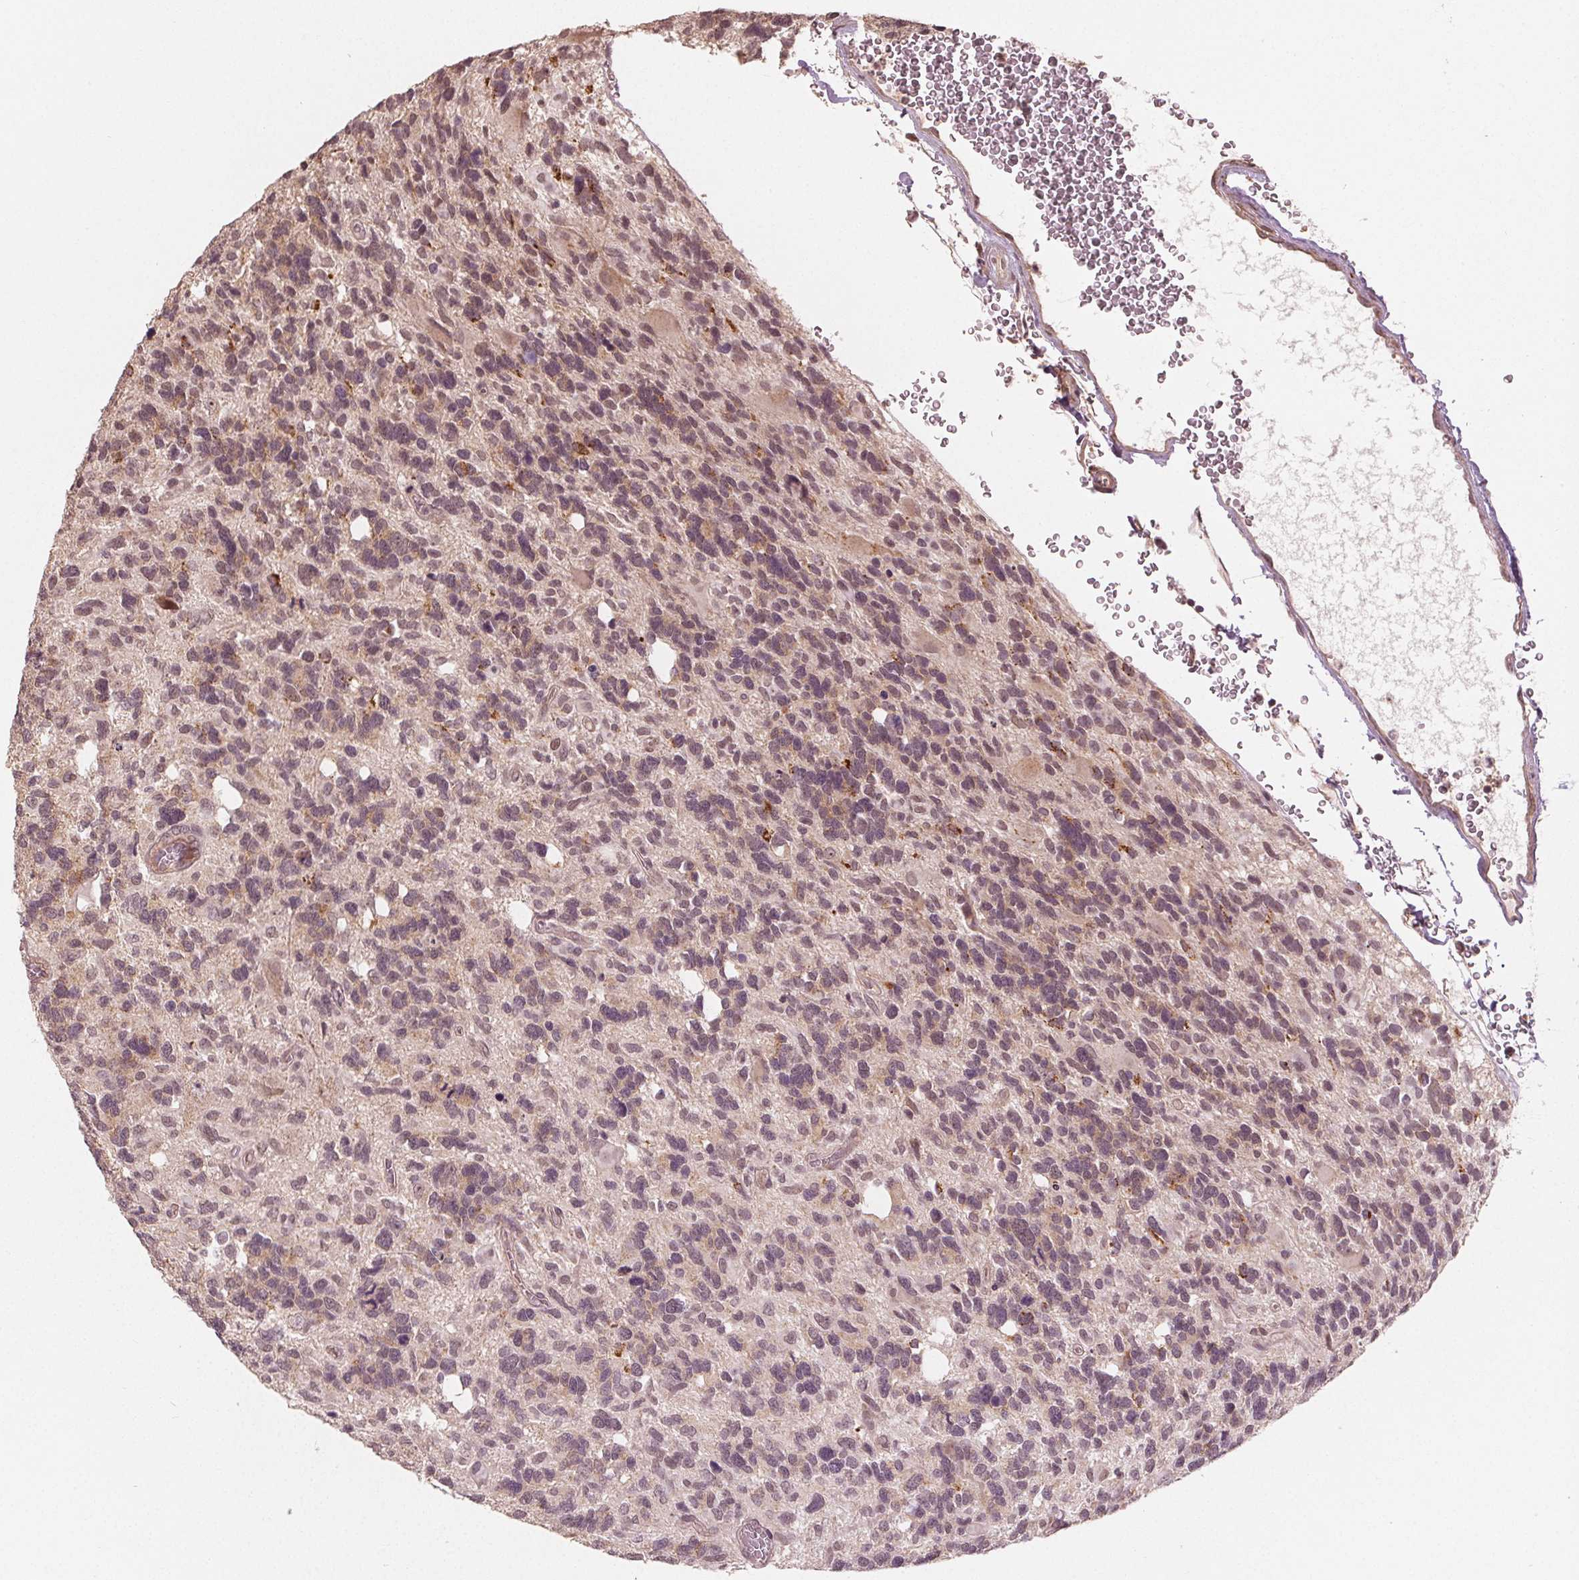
{"staining": {"intensity": "weak", "quantity": "25%-75%", "location": "cytoplasmic/membranous,nuclear"}, "tissue": "glioma", "cell_type": "Tumor cells", "image_type": "cancer", "snomed": [{"axis": "morphology", "description": "Glioma, malignant, High grade"}, {"axis": "topography", "description": "Brain"}], "caption": "Malignant high-grade glioma was stained to show a protein in brown. There is low levels of weak cytoplasmic/membranous and nuclear positivity in about 25%-75% of tumor cells.", "gene": "CLBA1", "patient": {"sex": "male", "age": 49}}